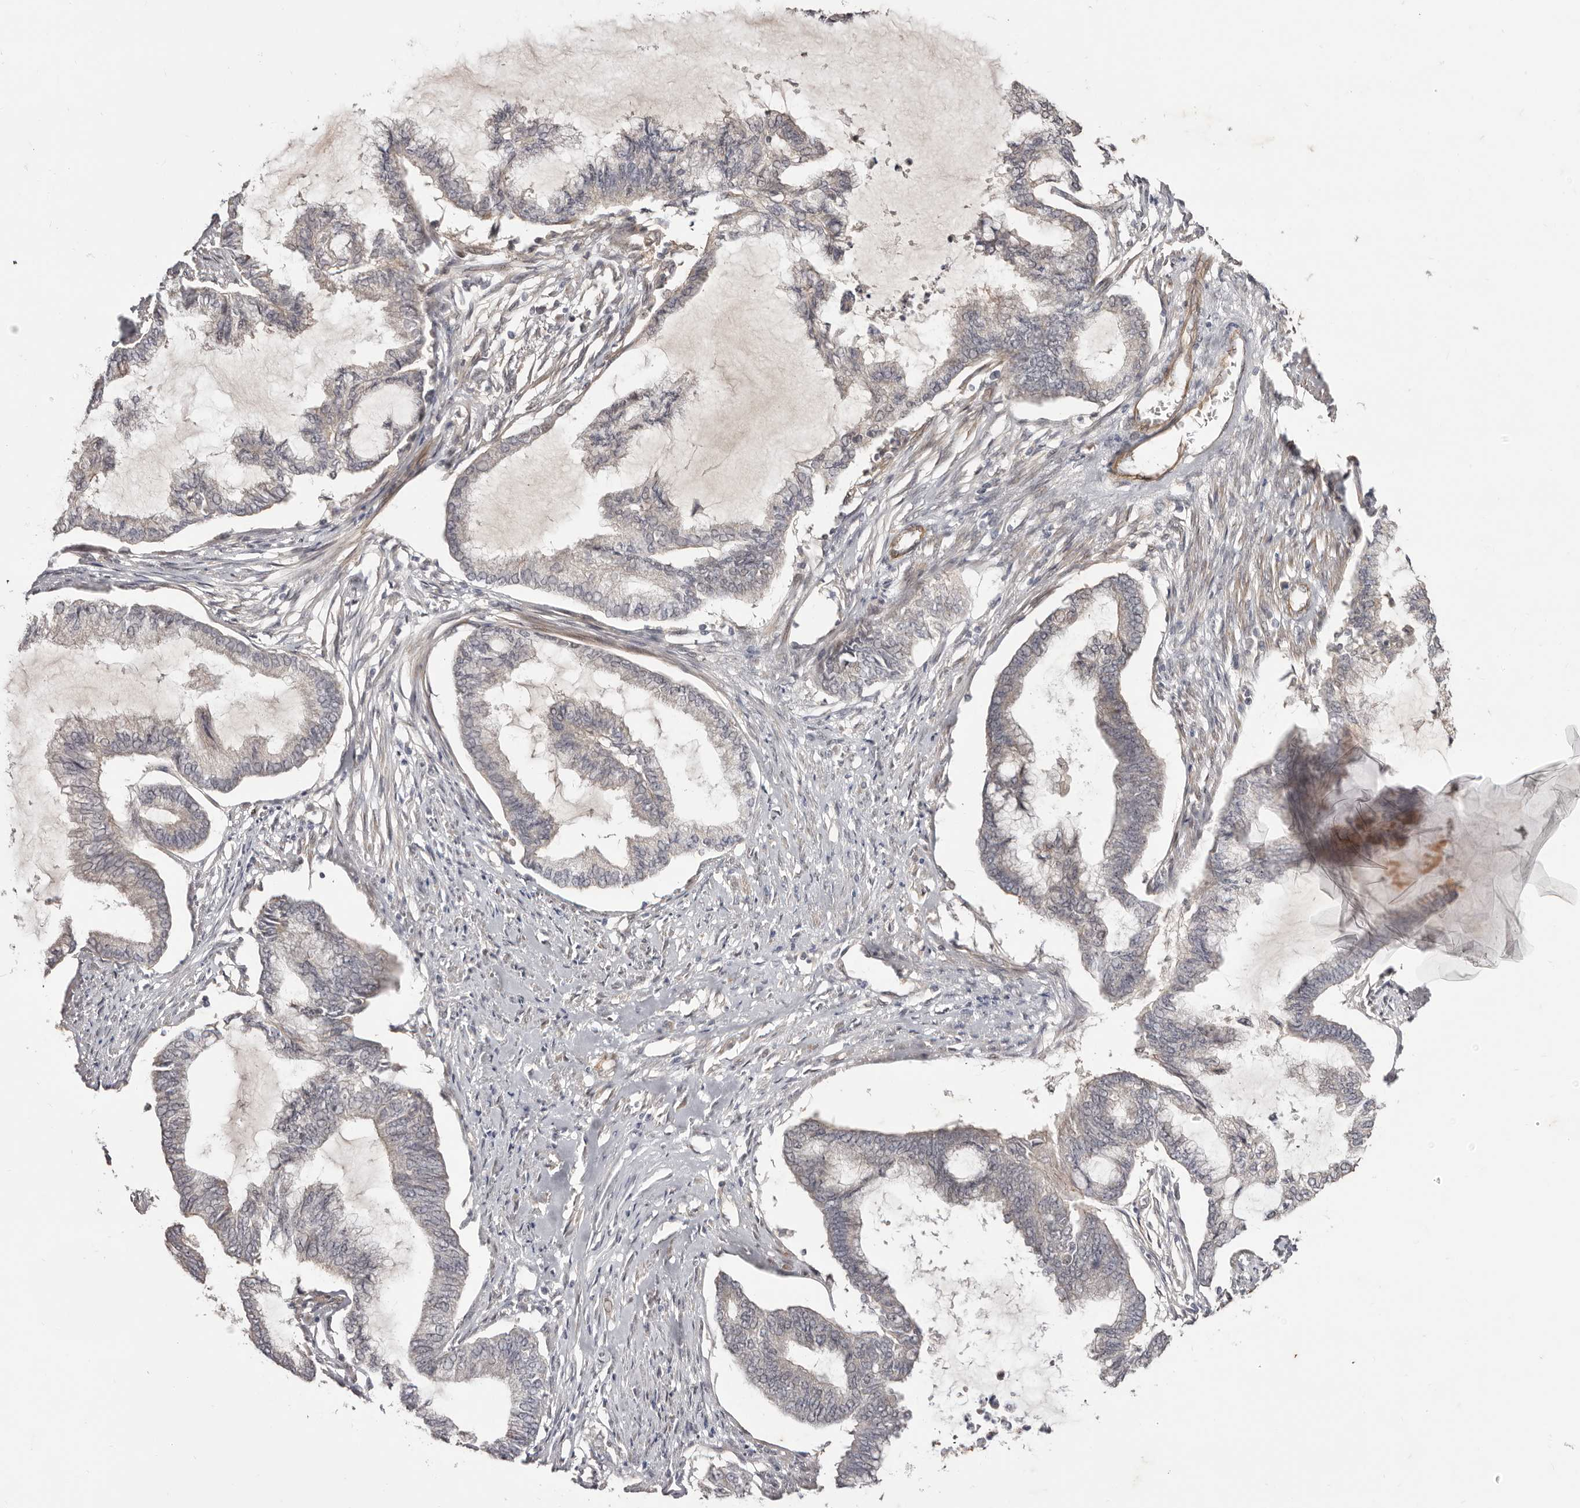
{"staining": {"intensity": "negative", "quantity": "none", "location": "none"}, "tissue": "endometrial cancer", "cell_type": "Tumor cells", "image_type": "cancer", "snomed": [{"axis": "morphology", "description": "Adenocarcinoma, NOS"}, {"axis": "topography", "description": "Endometrium"}], "caption": "Immunohistochemistry micrograph of endometrial adenocarcinoma stained for a protein (brown), which exhibits no staining in tumor cells.", "gene": "EGR3", "patient": {"sex": "female", "age": 86}}